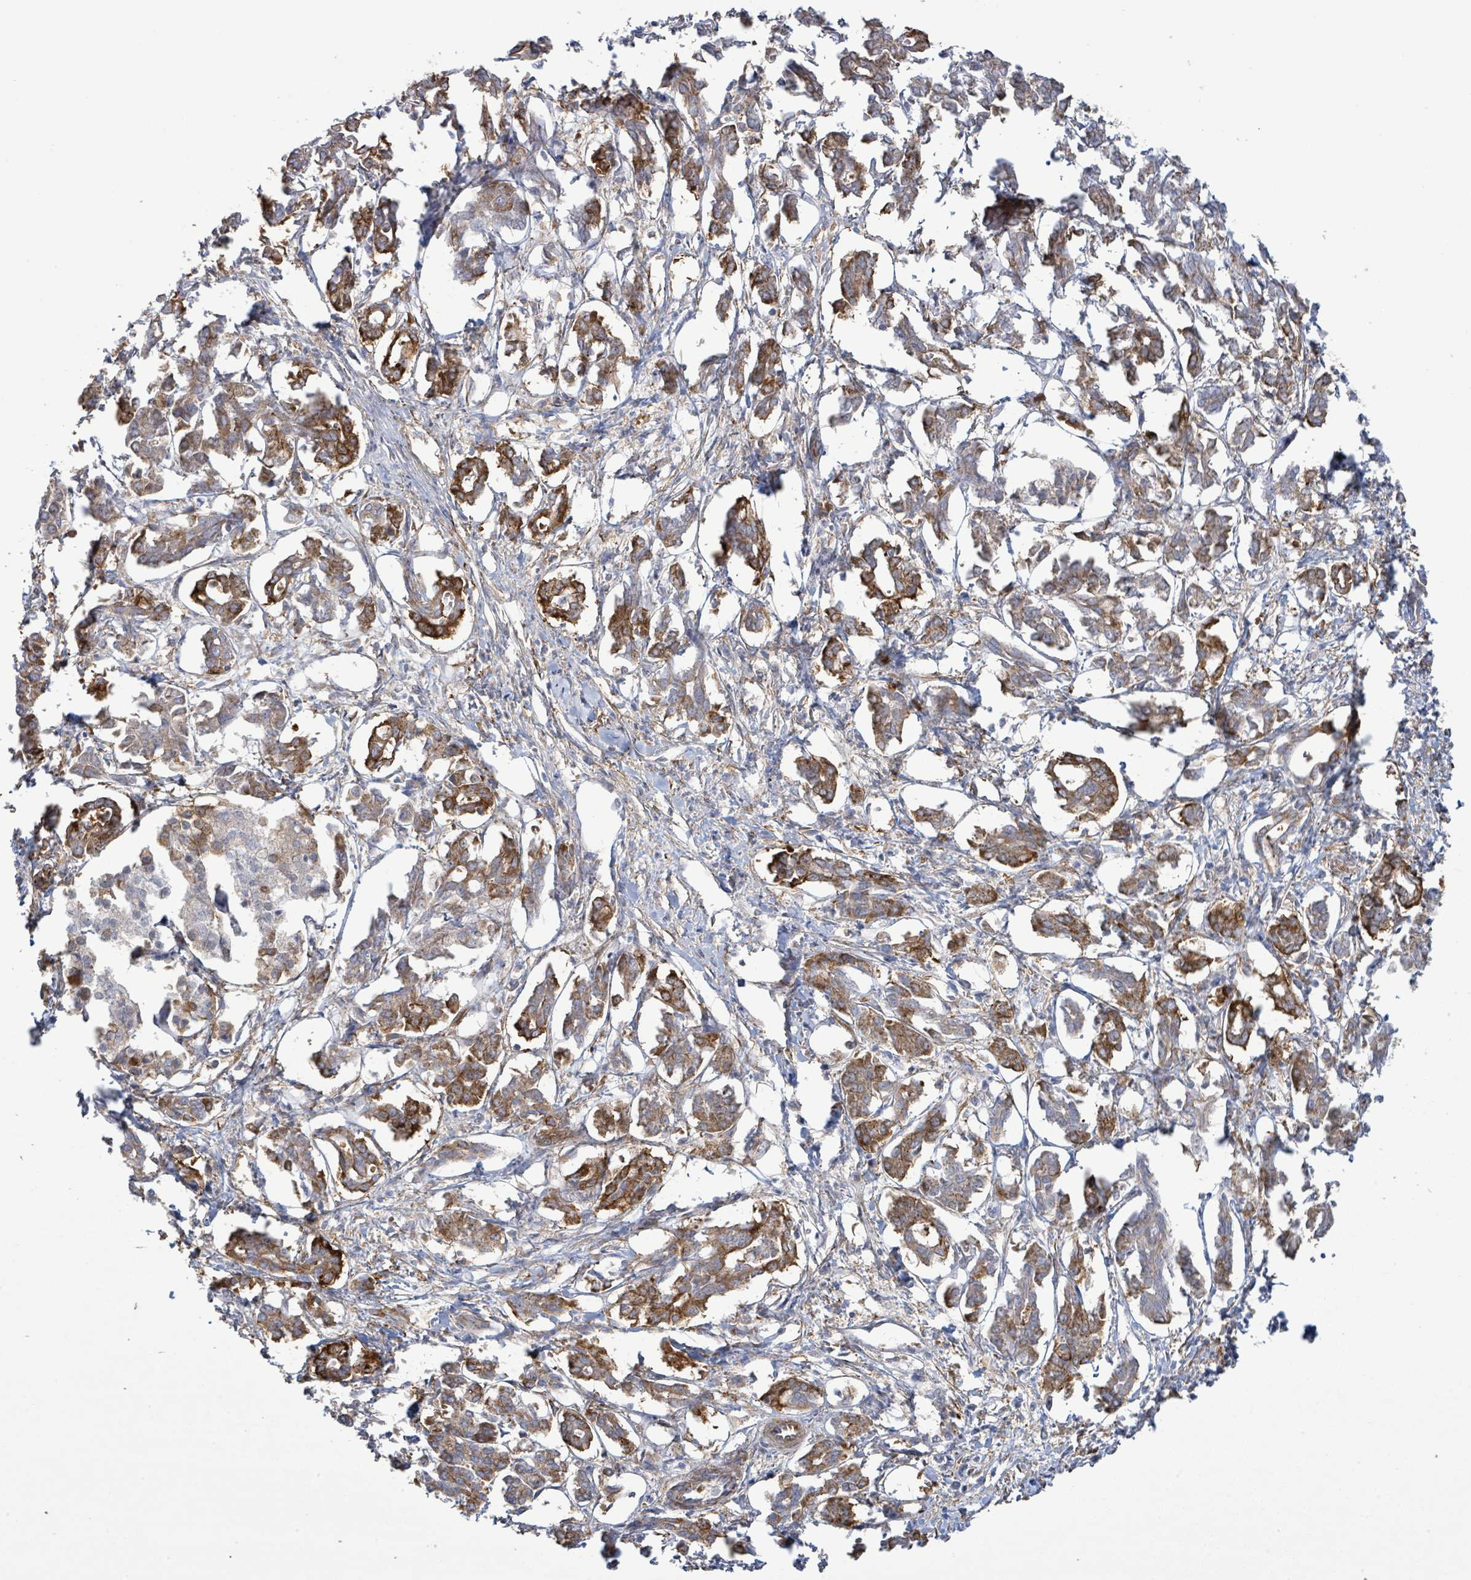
{"staining": {"intensity": "moderate", "quantity": ">75%", "location": "cytoplasmic/membranous"}, "tissue": "pancreatic cancer", "cell_type": "Tumor cells", "image_type": "cancer", "snomed": [{"axis": "morphology", "description": "Adenocarcinoma, NOS"}, {"axis": "topography", "description": "Pancreas"}], "caption": "High-magnification brightfield microscopy of pancreatic cancer stained with DAB (brown) and counterstained with hematoxylin (blue). tumor cells exhibit moderate cytoplasmic/membranous positivity is appreciated in approximately>75% of cells.", "gene": "EGFL7", "patient": {"sex": "male", "age": 61}}